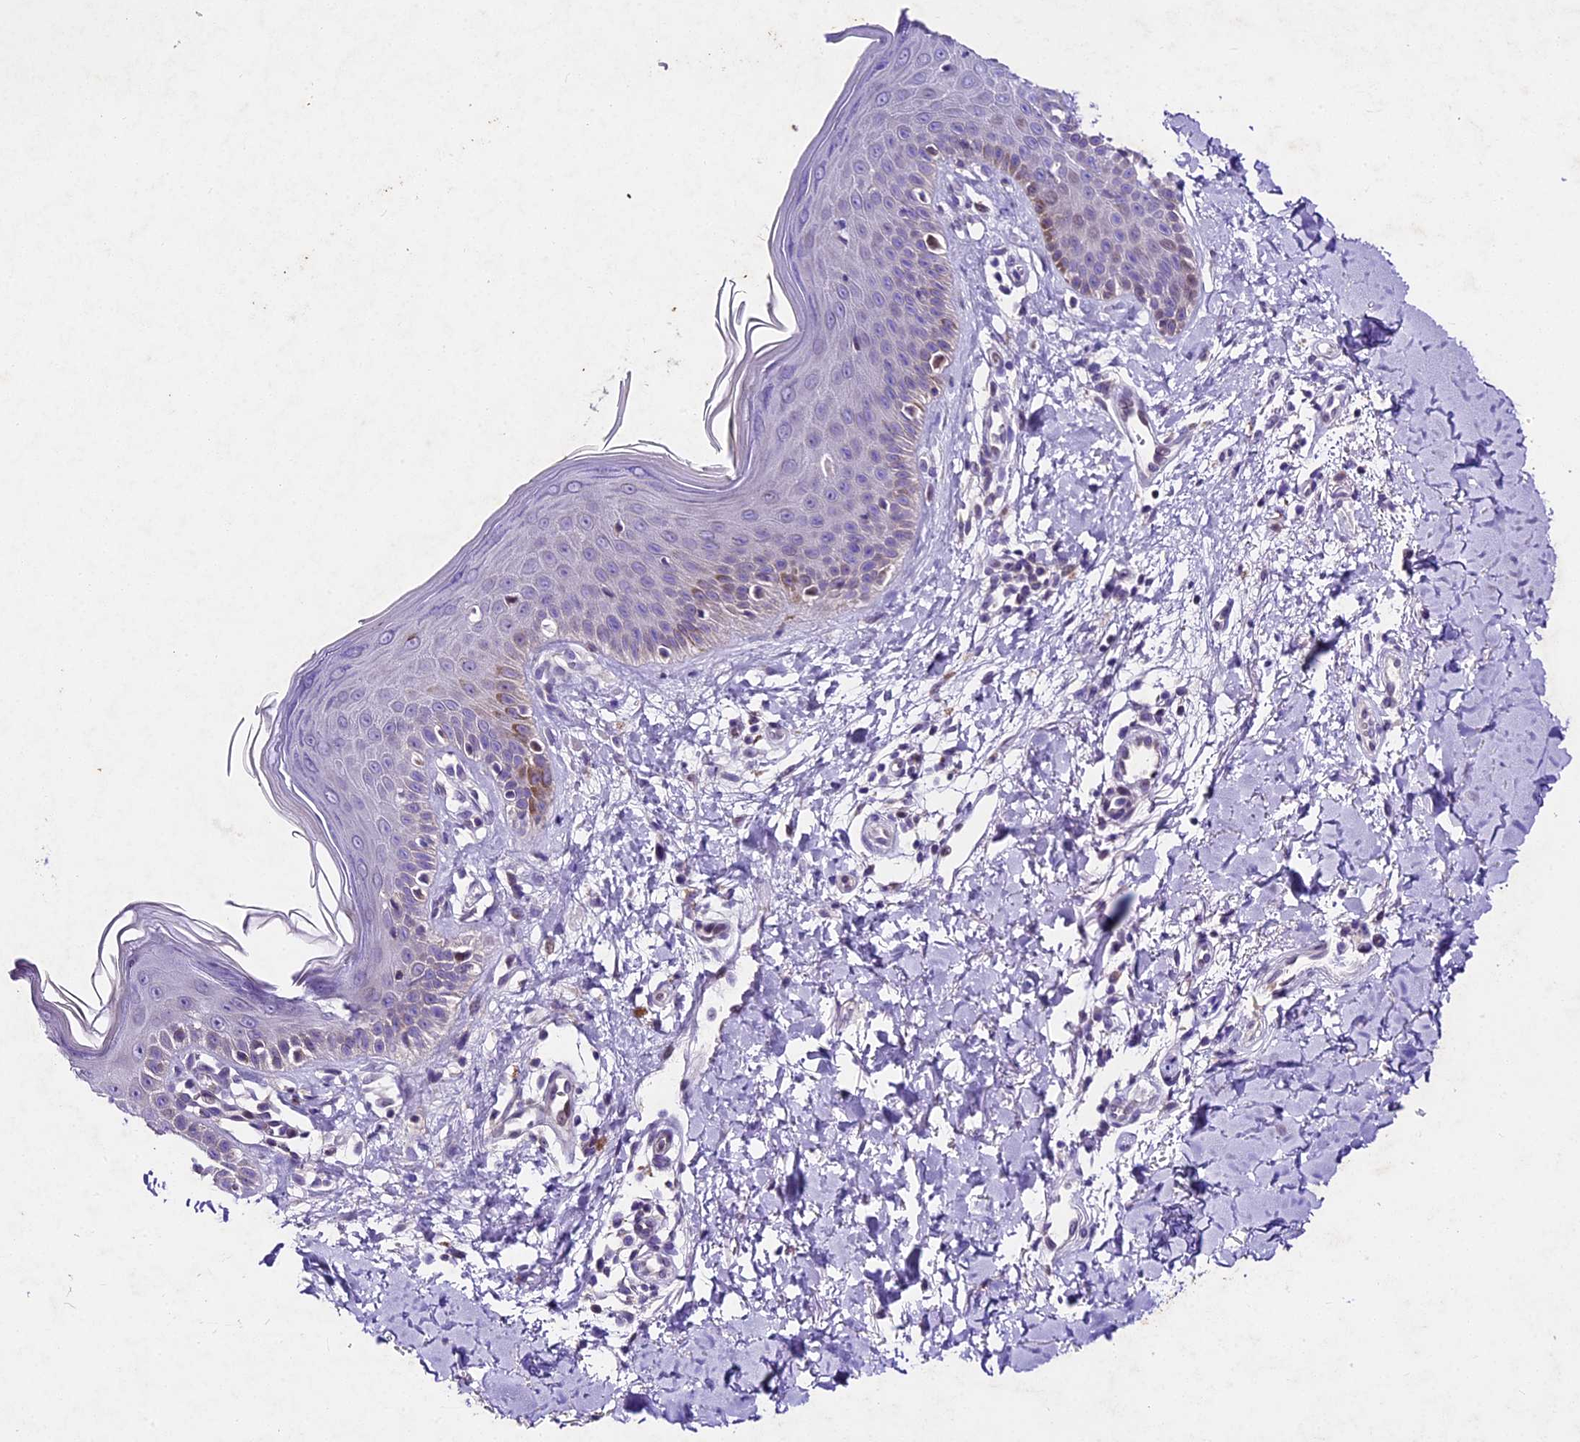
{"staining": {"intensity": "negative", "quantity": "none", "location": "none"}, "tissue": "skin", "cell_type": "Fibroblasts", "image_type": "normal", "snomed": [{"axis": "morphology", "description": "Normal tissue, NOS"}, {"axis": "topography", "description": "Skin"}], "caption": "Skin was stained to show a protein in brown. There is no significant positivity in fibroblasts. (DAB immunohistochemistry (IHC) with hematoxylin counter stain).", "gene": "IFT140", "patient": {"sex": "male", "age": 52}}